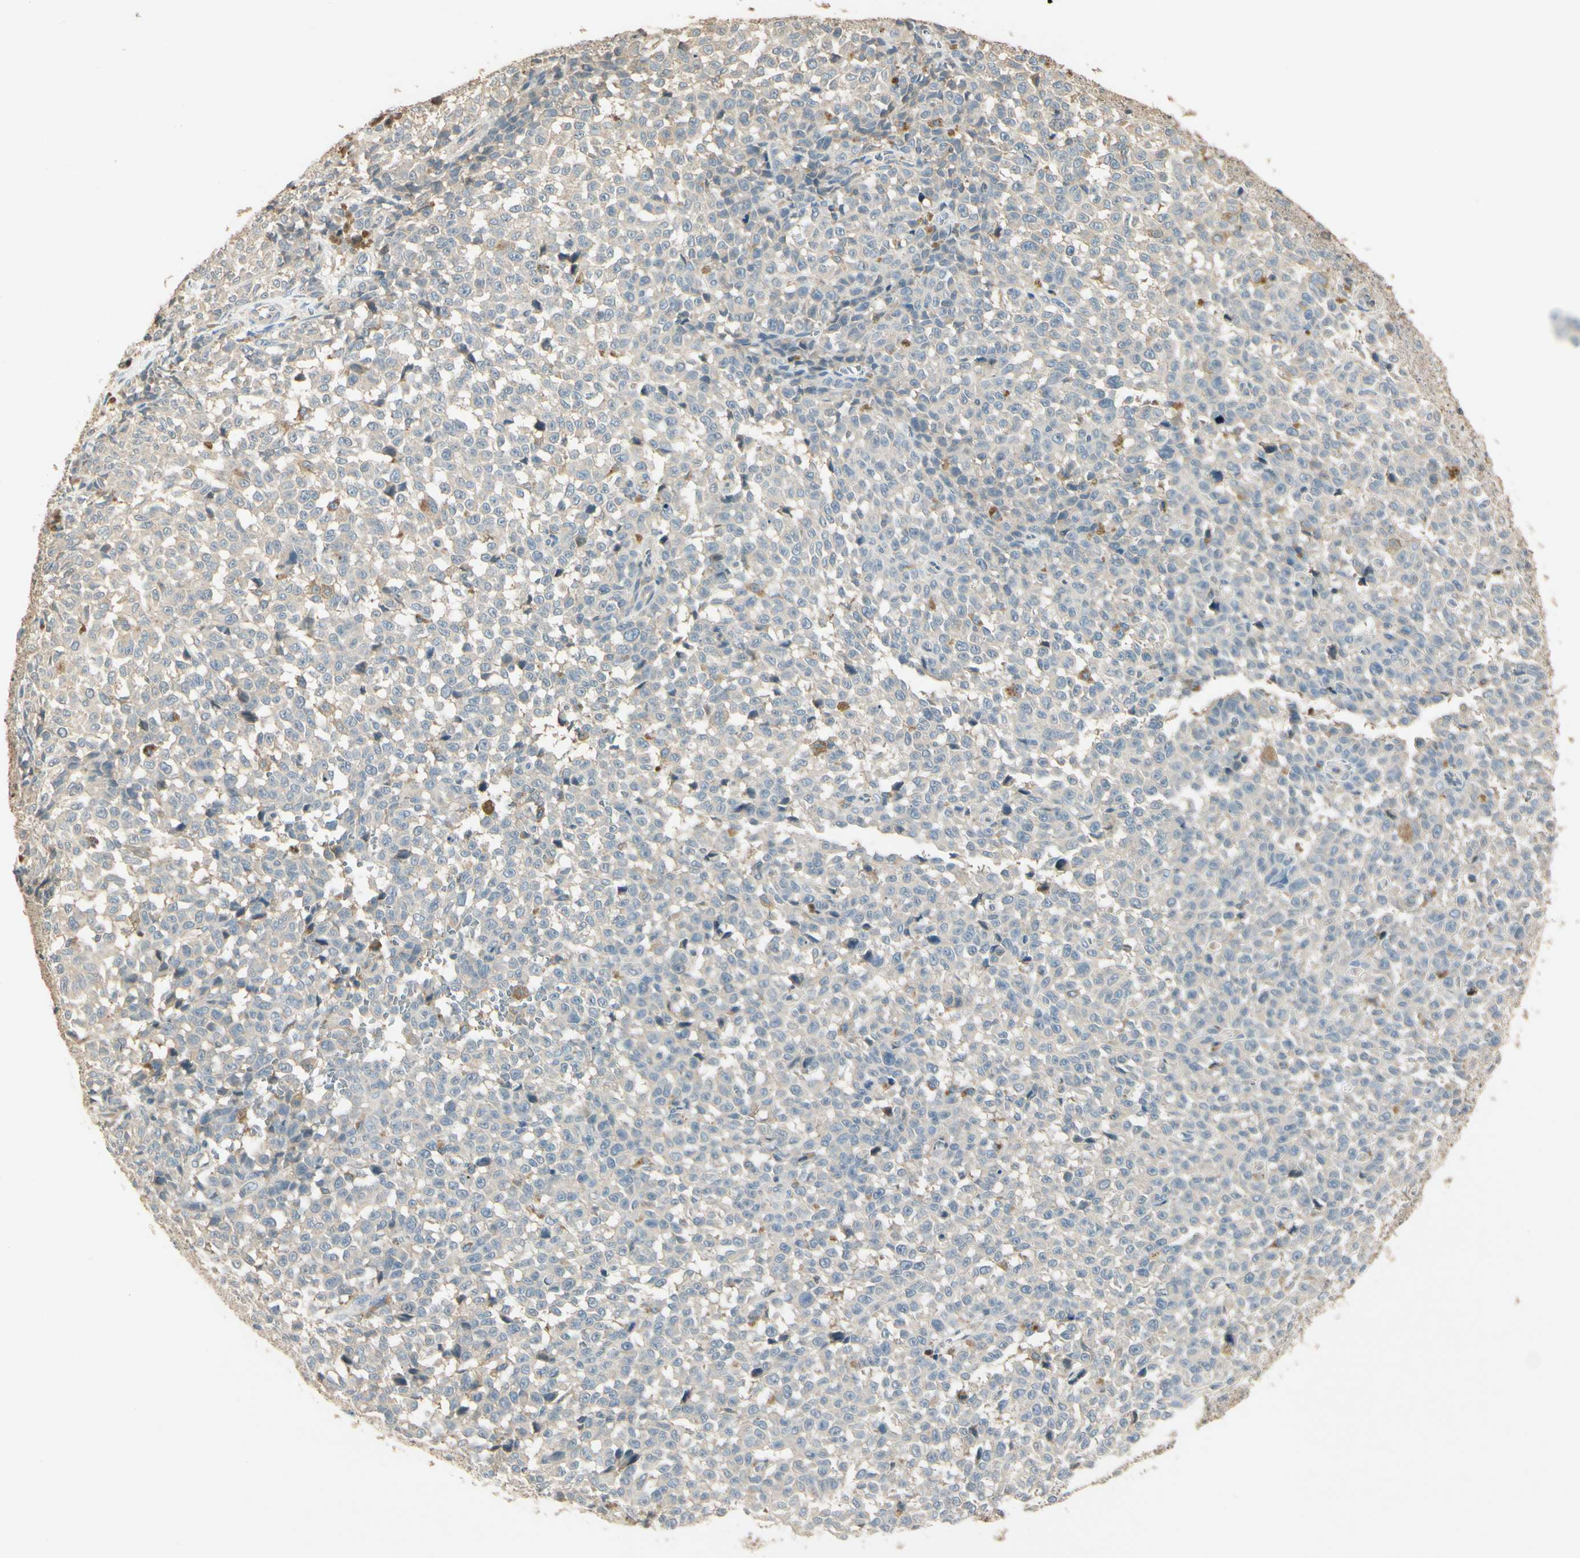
{"staining": {"intensity": "weak", "quantity": "<25%", "location": "cytoplasmic/membranous"}, "tissue": "melanoma", "cell_type": "Tumor cells", "image_type": "cancer", "snomed": [{"axis": "morphology", "description": "Malignant melanoma, NOS"}, {"axis": "topography", "description": "Skin"}], "caption": "Immunohistochemistry micrograph of neoplastic tissue: malignant melanoma stained with DAB (3,3'-diaminobenzidine) shows no significant protein staining in tumor cells. Nuclei are stained in blue.", "gene": "PLXNA1", "patient": {"sex": "female", "age": 82}}